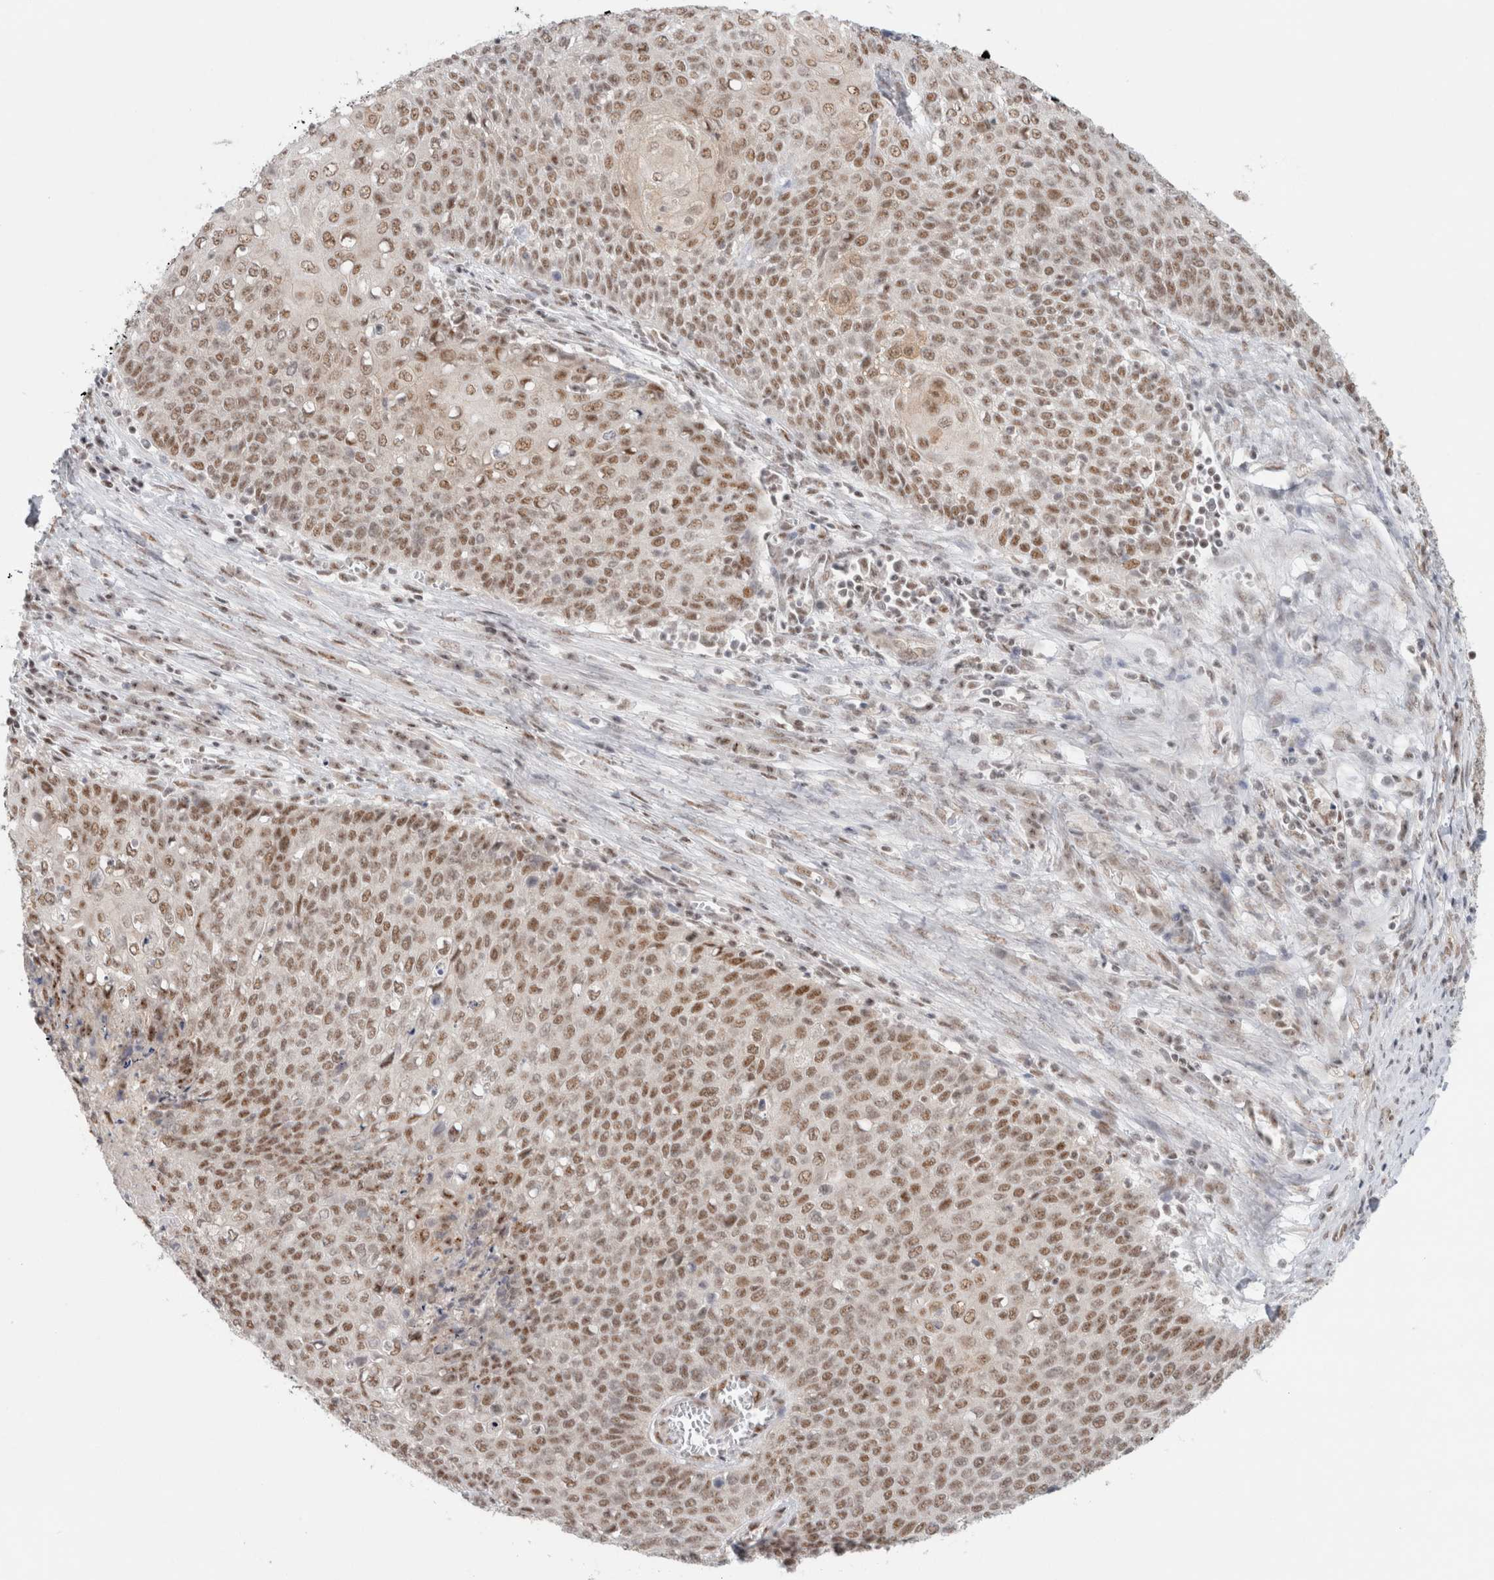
{"staining": {"intensity": "moderate", "quantity": ">75%", "location": "nuclear"}, "tissue": "cervical cancer", "cell_type": "Tumor cells", "image_type": "cancer", "snomed": [{"axis": "morphology", "description": "Squamous cell carcinoma, NOS"}, {"axis": "topography", "description": "Cervix"}], "caption": "Cervical squamous cell carcinoma stained with DAB (3,3'-diaminobenzidine) immunohistochemistry exhibits medium levels of moderate nuclear positivity in approximately >75% of tumor cells.", "gene": "TRMT12", "patient": {"sex": "female", "age": 39}}